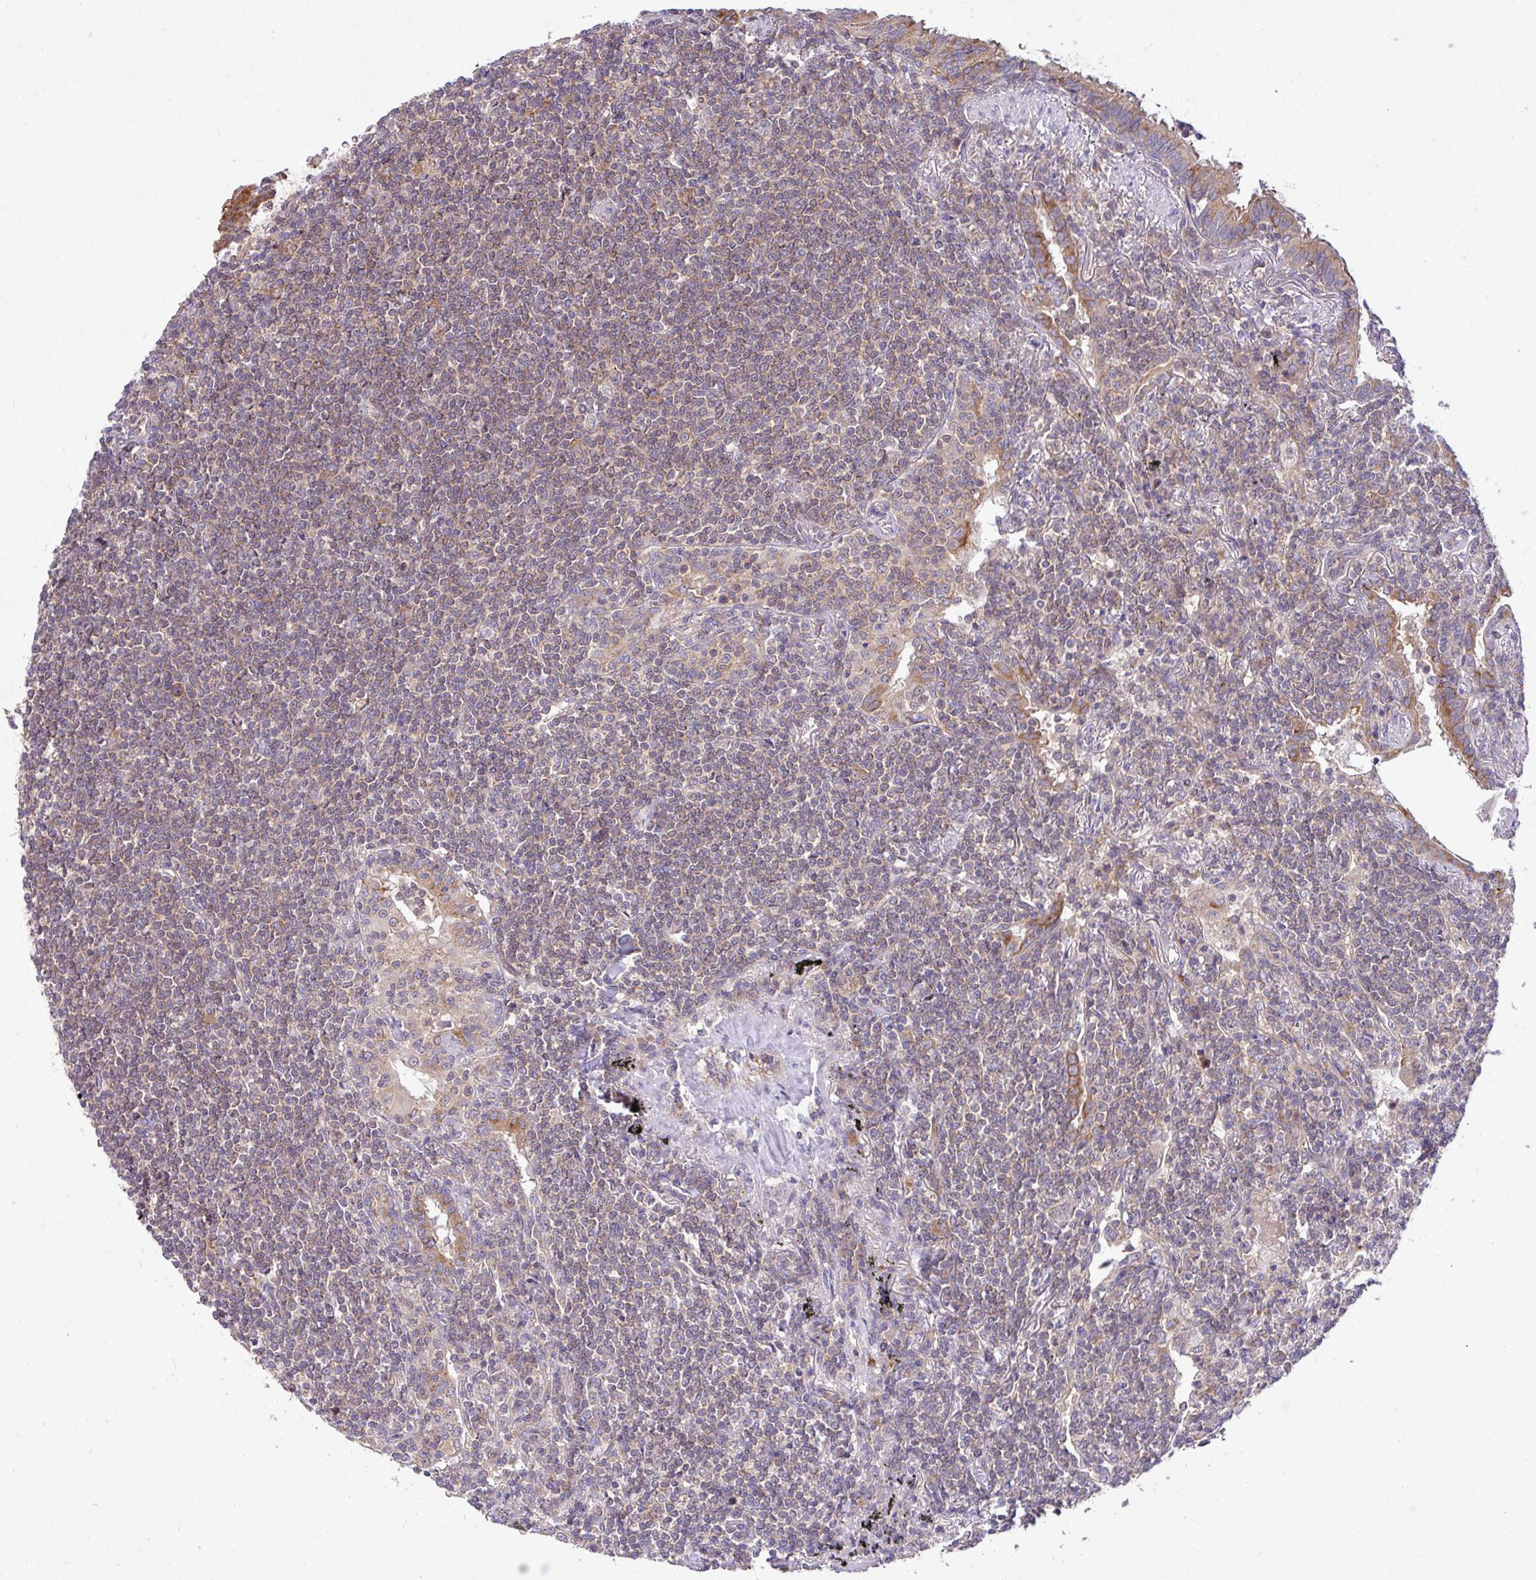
{"staining": {"intensity": "weak", "quantity": ">75%", "location": "cytoplasmic/membranous"}, "tissue": "lymphoma", "cell_type": "Tumor cells", "image_type": "cancer", "snomed": [{"axis": "morphology", "description": "Malignant lymphoma, non-Hodgkin's type, Low grade"}, {"axis": "topography", "description": "Lung"}], "caption": "An image of human low-grade malignant lymphoma, non-Hodgkin's type stained for a protein demonstrates weak cytoplasmic/membranous brown staining in tumor cells.", "gene": "LSM12", "patient": {"sex": "female", "age": 71}}